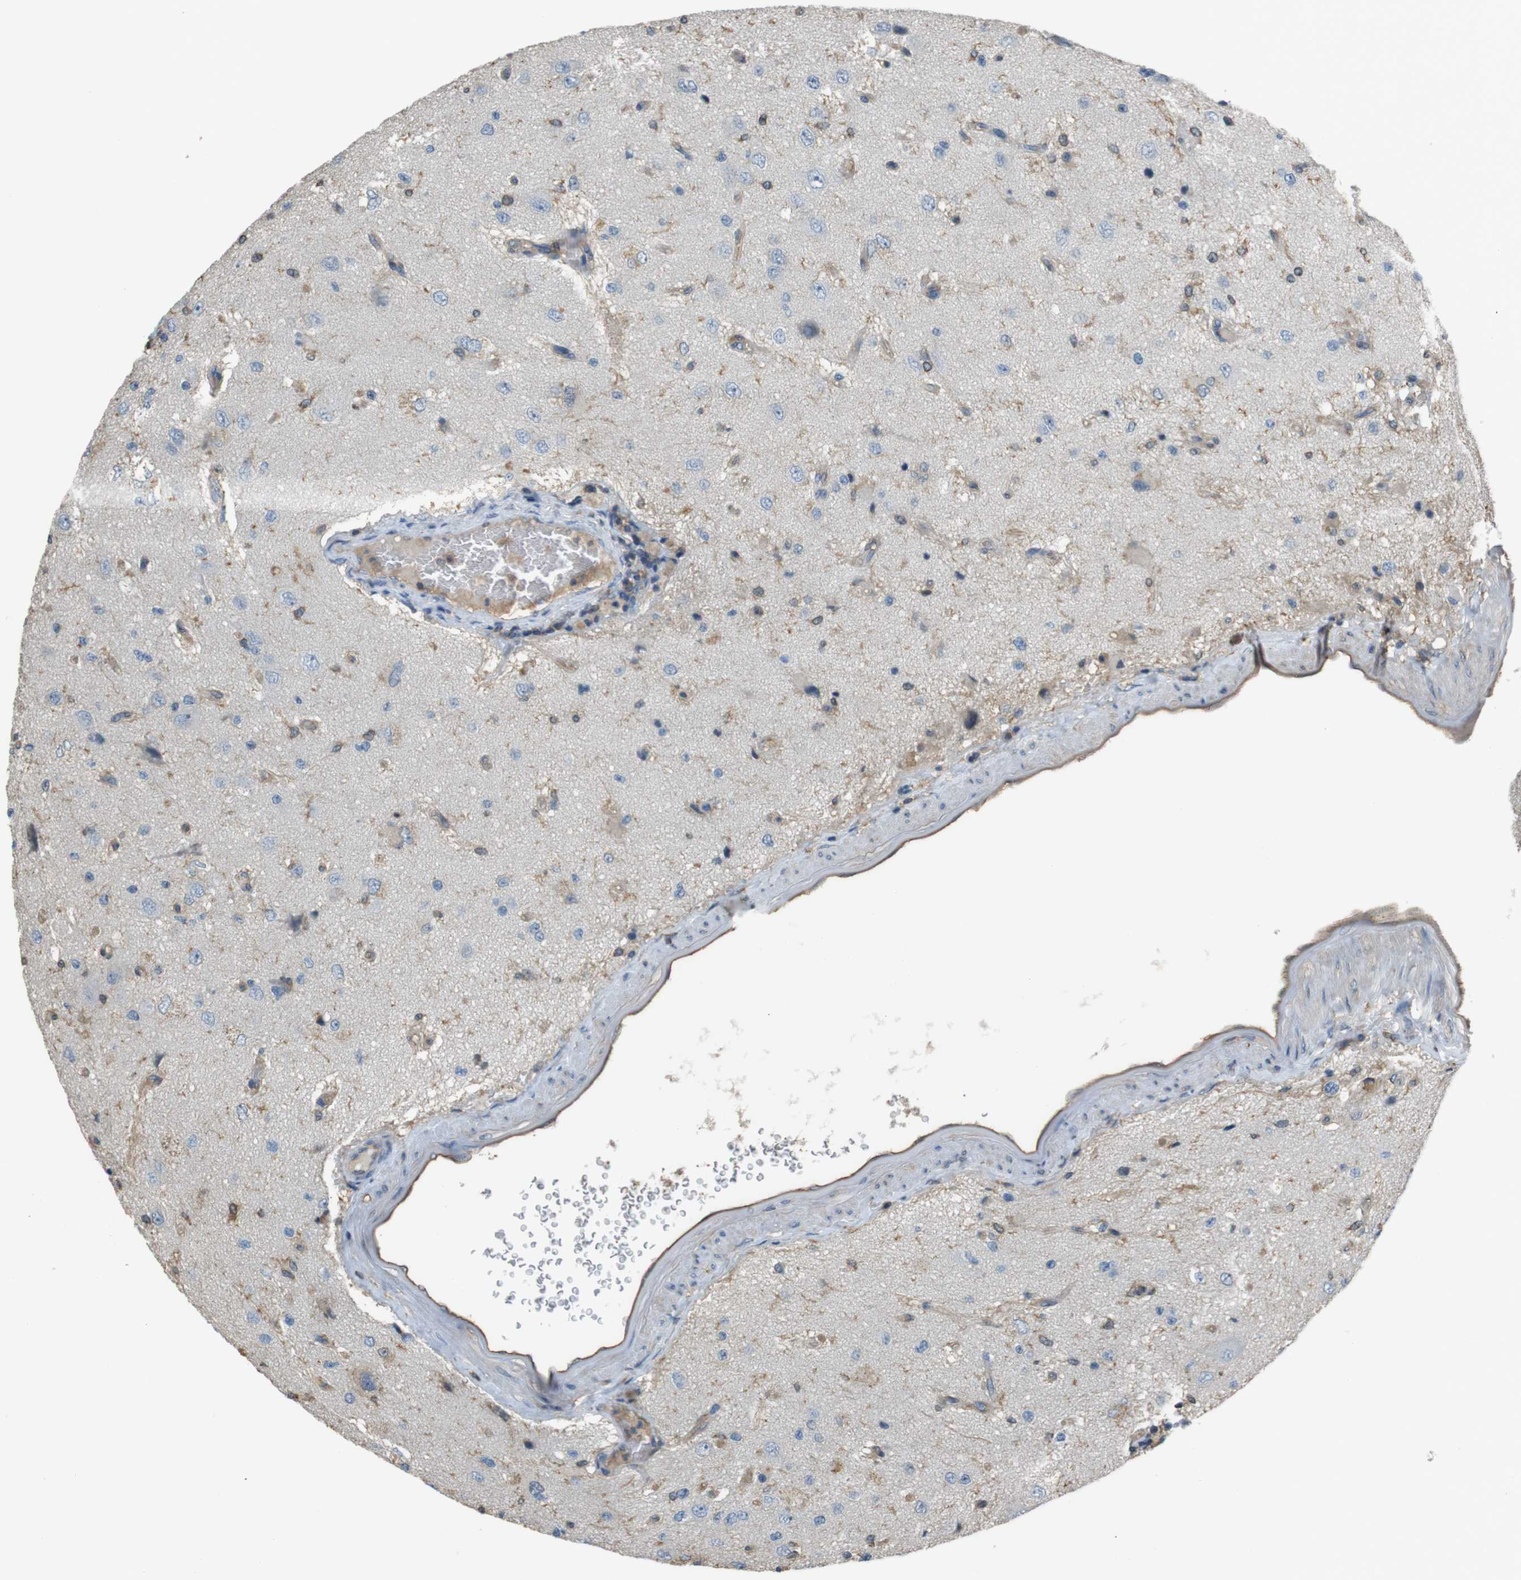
{"staining": {"intensity": "weak", "quantity": "25%-75%", "location": "cytoplasmic/membranous"}, "tissue": "glioma", "cell_type": "Tumor cells", "image_type": "cancer", "snomed": [{"axis": "morphology", "description": "Glioma, malignant, High grade"}, {"axis": "topography", "description": "pancreas cauda"}], "caption": "Immunohistochemical staining of human malignant glioma (high-grade) reveals low levels of weak cytoplasmic/membranous expression in approximately 25%-75% of tumor cells.", "gene": "FCAR", "patient": {"sex": "male", "age": 60}}